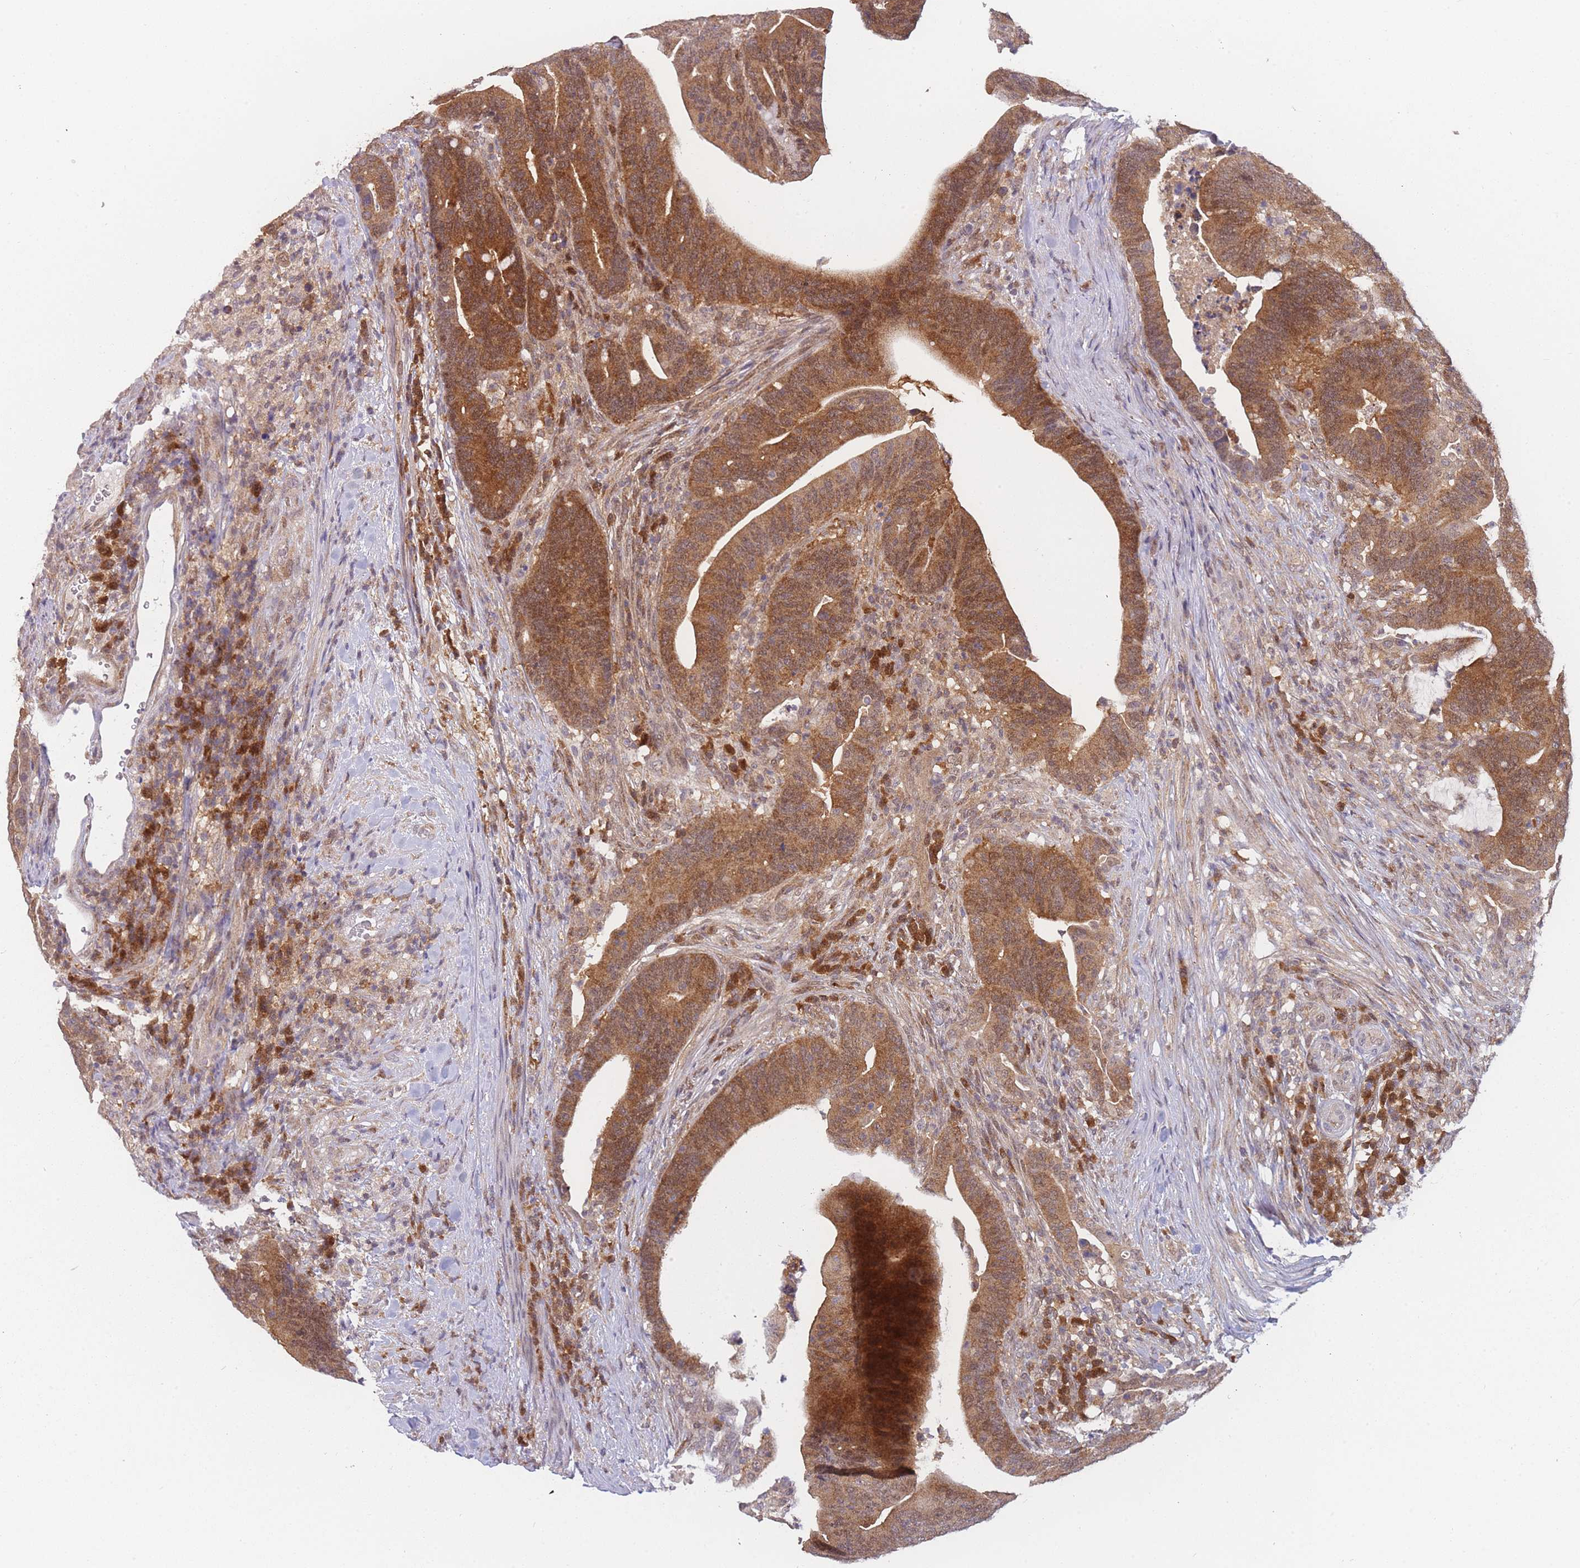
{"staining": {"intensity": "strong", "quantity": ">75%", "location": "cytoplasmic/membranous"}, "tissue": "colorectal cancer", "cell_type": "Tumor cells", "image_type": "cancer", "snomed": [{"axis": "morphology", "description": "Adenocarcinoma, NOS"}, {"axis": "topography", "description": "Colon"}], "caption": "Colorectal adenocarcinoma tissue reveals strong cytoplasmic/membranous positivity in about >75% of tumor cells, visualized by immunohistochemistry.", "gene": "MRI1", "patient": {"sex": "female", "age": 66}}